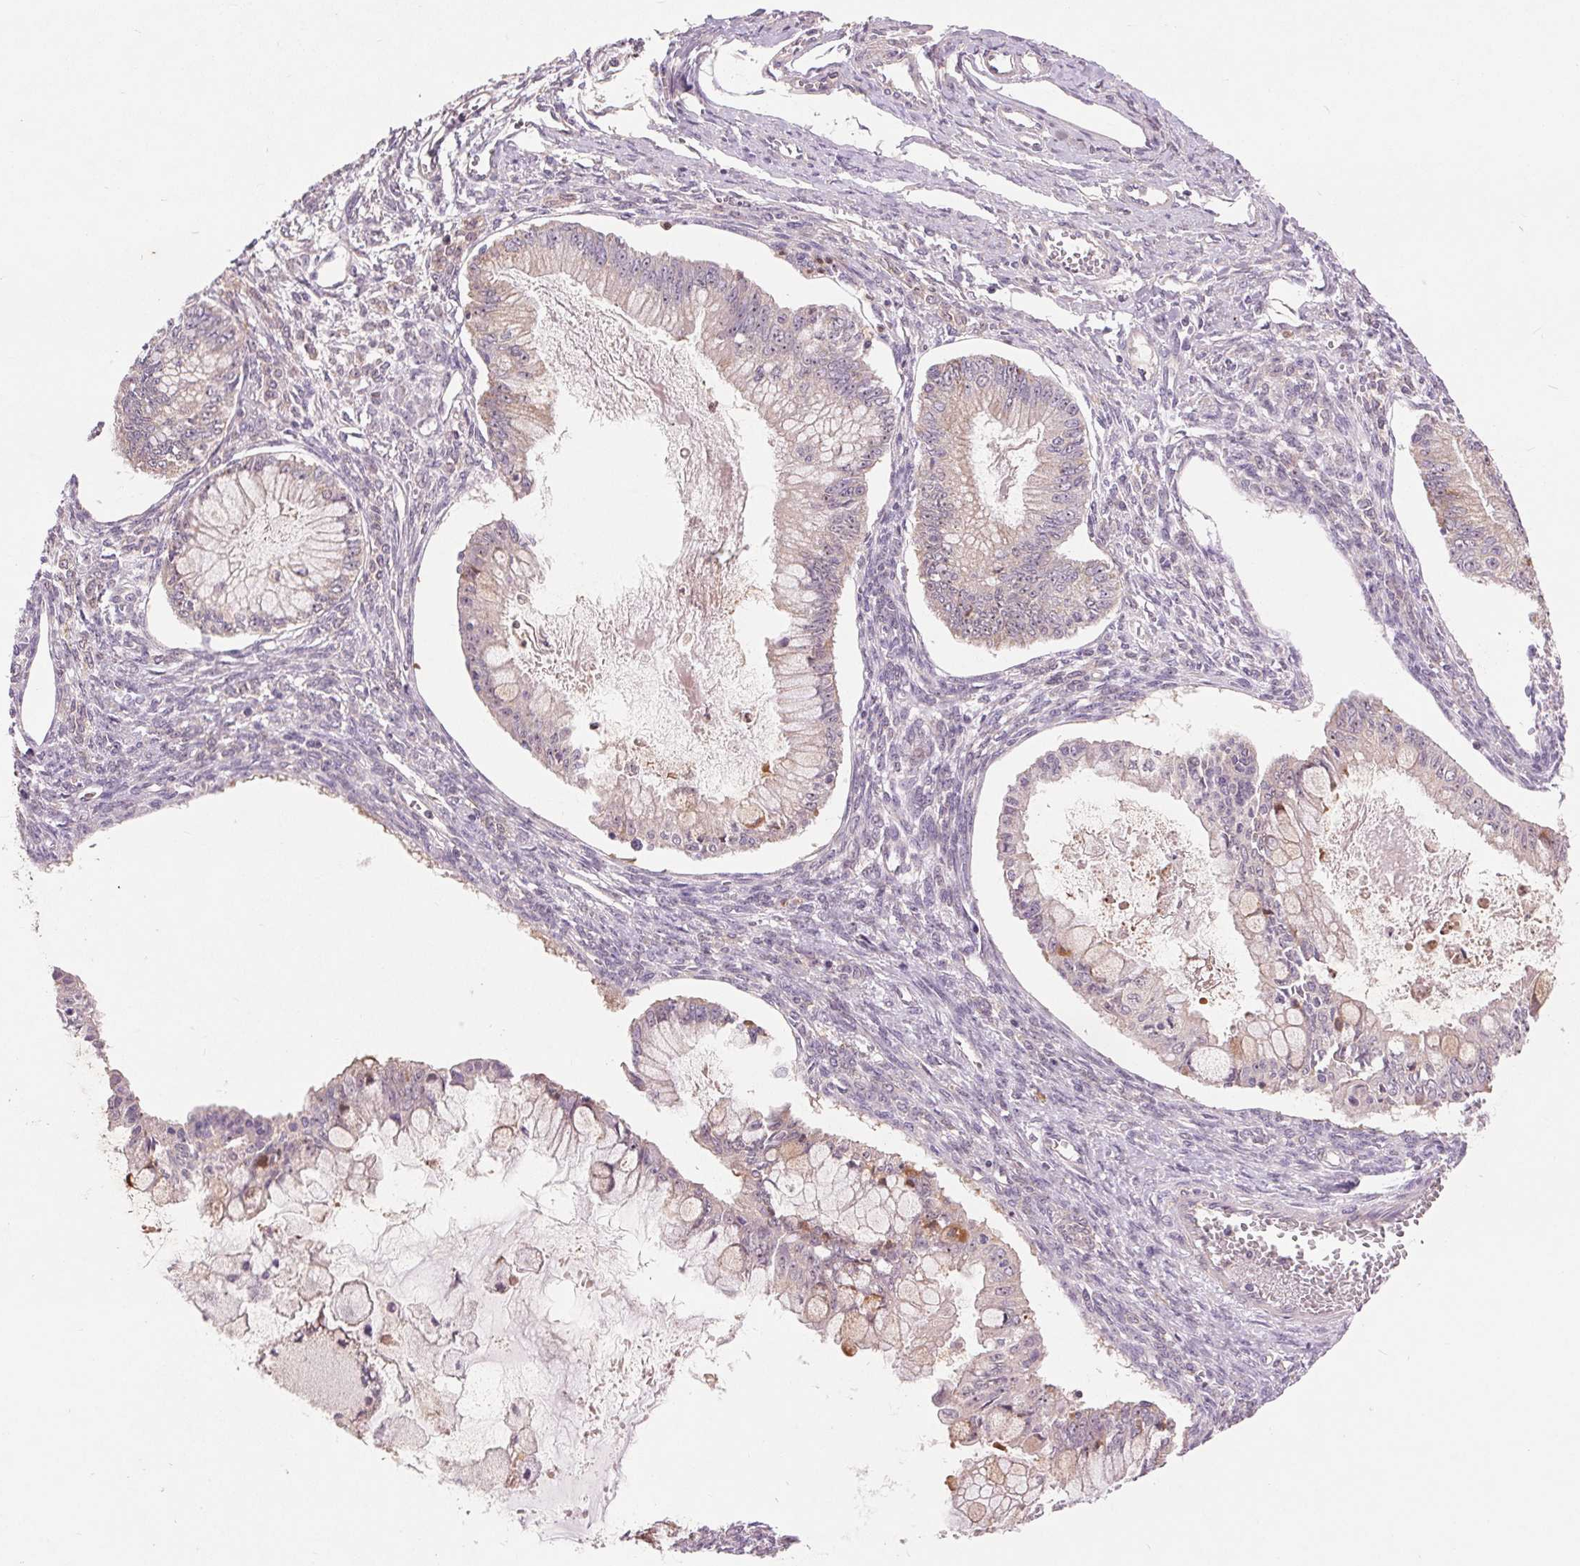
{"staining": {"intensity": "weak", "quantity": "25%-75%", "location": "cytoplasmic/membranous,nuclear"}, "tissue": "ovarian cancer", "cell_type": "Tumor cells", "image_type": "cancer", "snomed": [{"axis": "morphology", "description": "Cystadenocarcinoma, mucinous, NOS"}, {"axis": "topography", "description": "Ovary"}], "caption": "The histopathology image reveals a brown stain indicating the presence of a protein in the cytoplasmic/membranous and nuclear of tumor cells in mucinous cystadenocarcinoma (ovarian). (DAB (3,3'-diaminobenzidine) = brown stain, brightfield microscopy at high magnification).", "gene": "RANBP3L", "patient": {"sex": "female", "age": 34}}